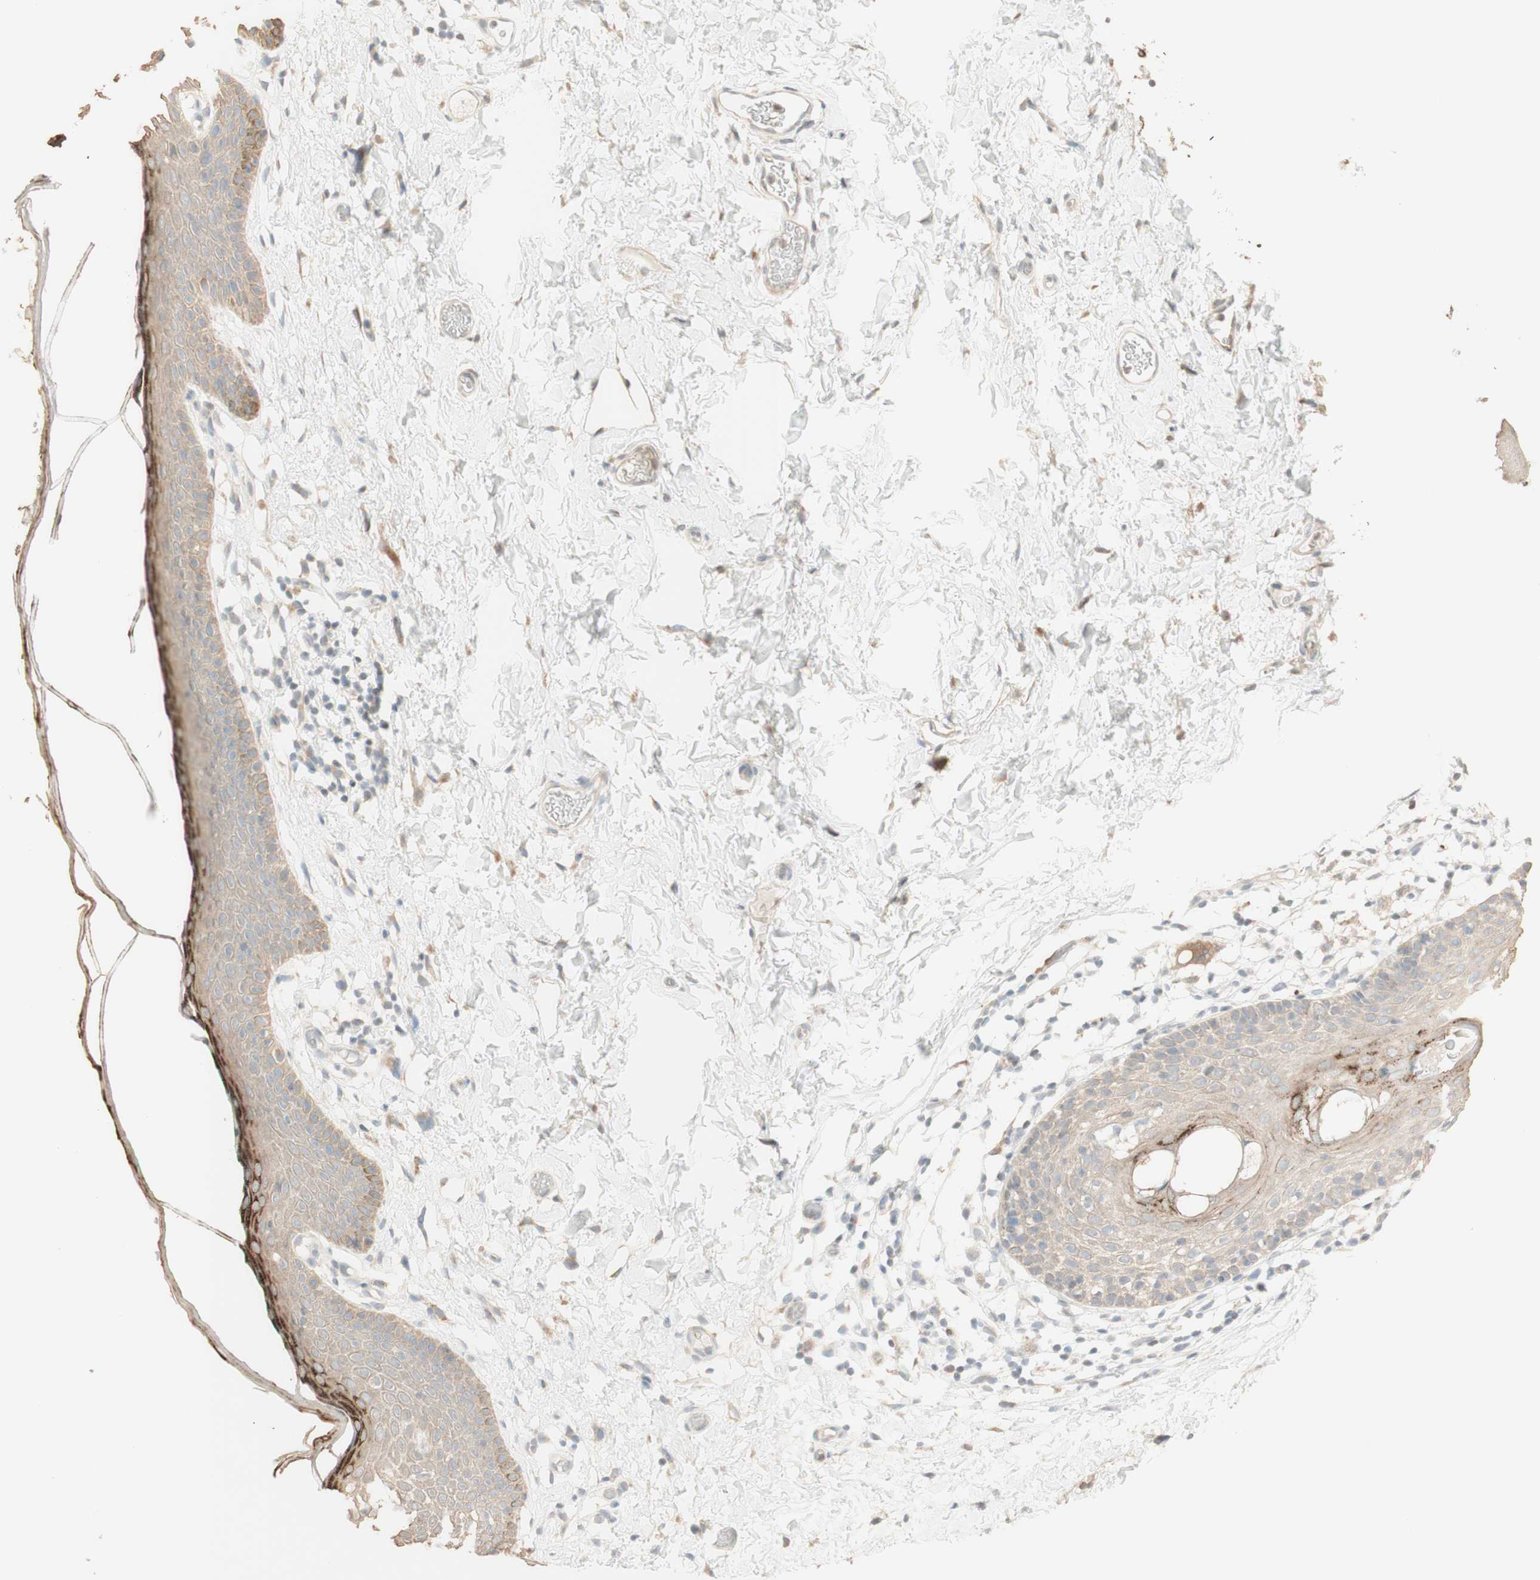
{"staining": {"intensity": "weak", "quantity": ">75%", "location": "cytoplasmic/membranous"}, "tissue": "skin", "cell_type": "Epidermal cells", "image_type": "normal", "snomed": [{"axis": "morphology", "description": "Normal tissue, NOS"}, {"axis": "topography", "description": "Adipose tissue"}, {"axis": "topography", "description": "Vascular tissue"}, {"axis": "topography", "description": "Anal"}, {"axis": "topography", "description": "Peripheral nerve tissue"}], "caption": "Benign skin shows weak cytoplasmic/membranous positivity in approximately >75% of epidermal cells, visualized by immunohistochemistry. The protein is shown in brown color, while the nuclei are stained blue.", "gene": "CLCN2", "patient": {"sex": "female", "age": 54}}